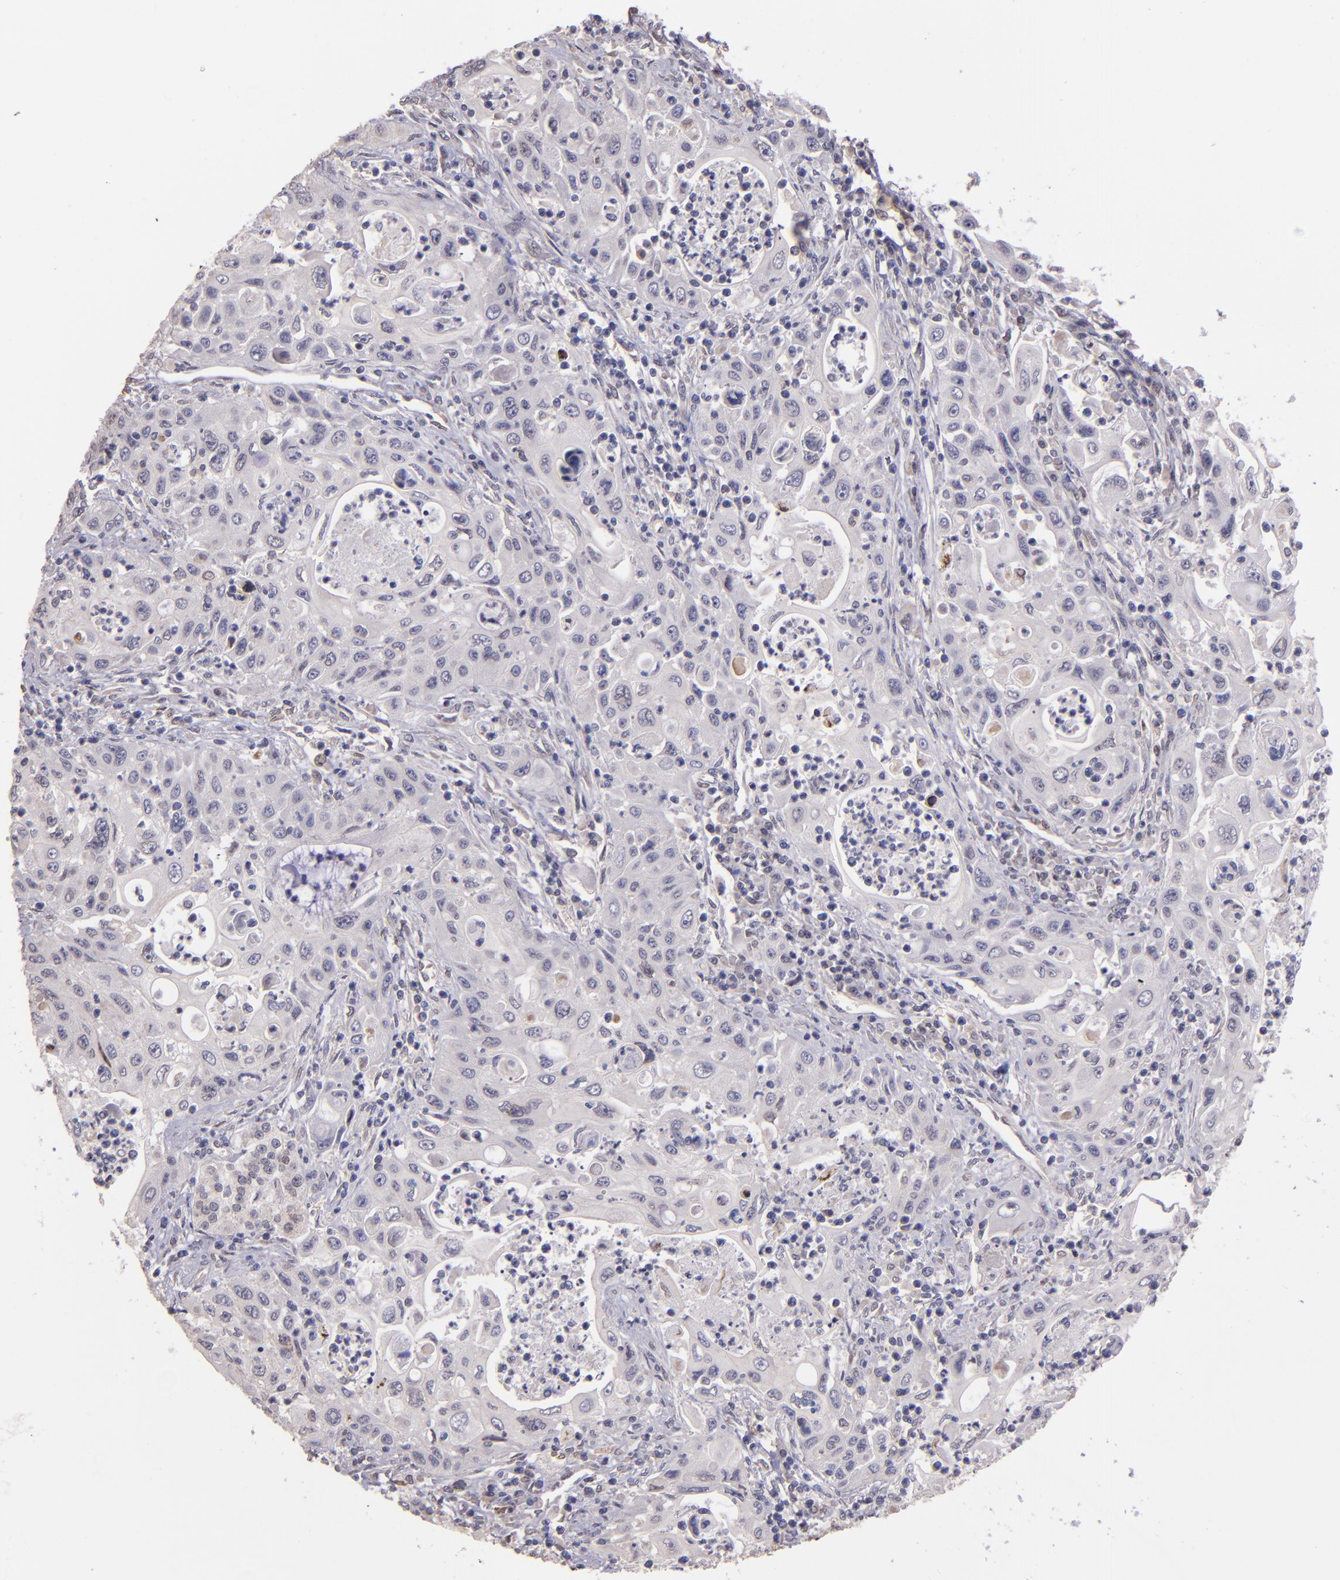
{"staining": {"intensity": "negative", "quantity": "none", "location": "none"}, "tissue": "pancreatic cancer", "cell_type": "Tumor cells", "image_type": "cancer", "snomed": [{"axis": "morphology", "description": "Adenocarcinoma, NOS"}, {"axis": "topography", "description": "Pancreas"}], "caption": "This is a micrograph of immunohistochemistry (IHC) staining of pancreatic cancer, which shows no positivity in tumor cells.", "gene": "NUP62CL", "patient": {"sex": "male", "age": 70}}